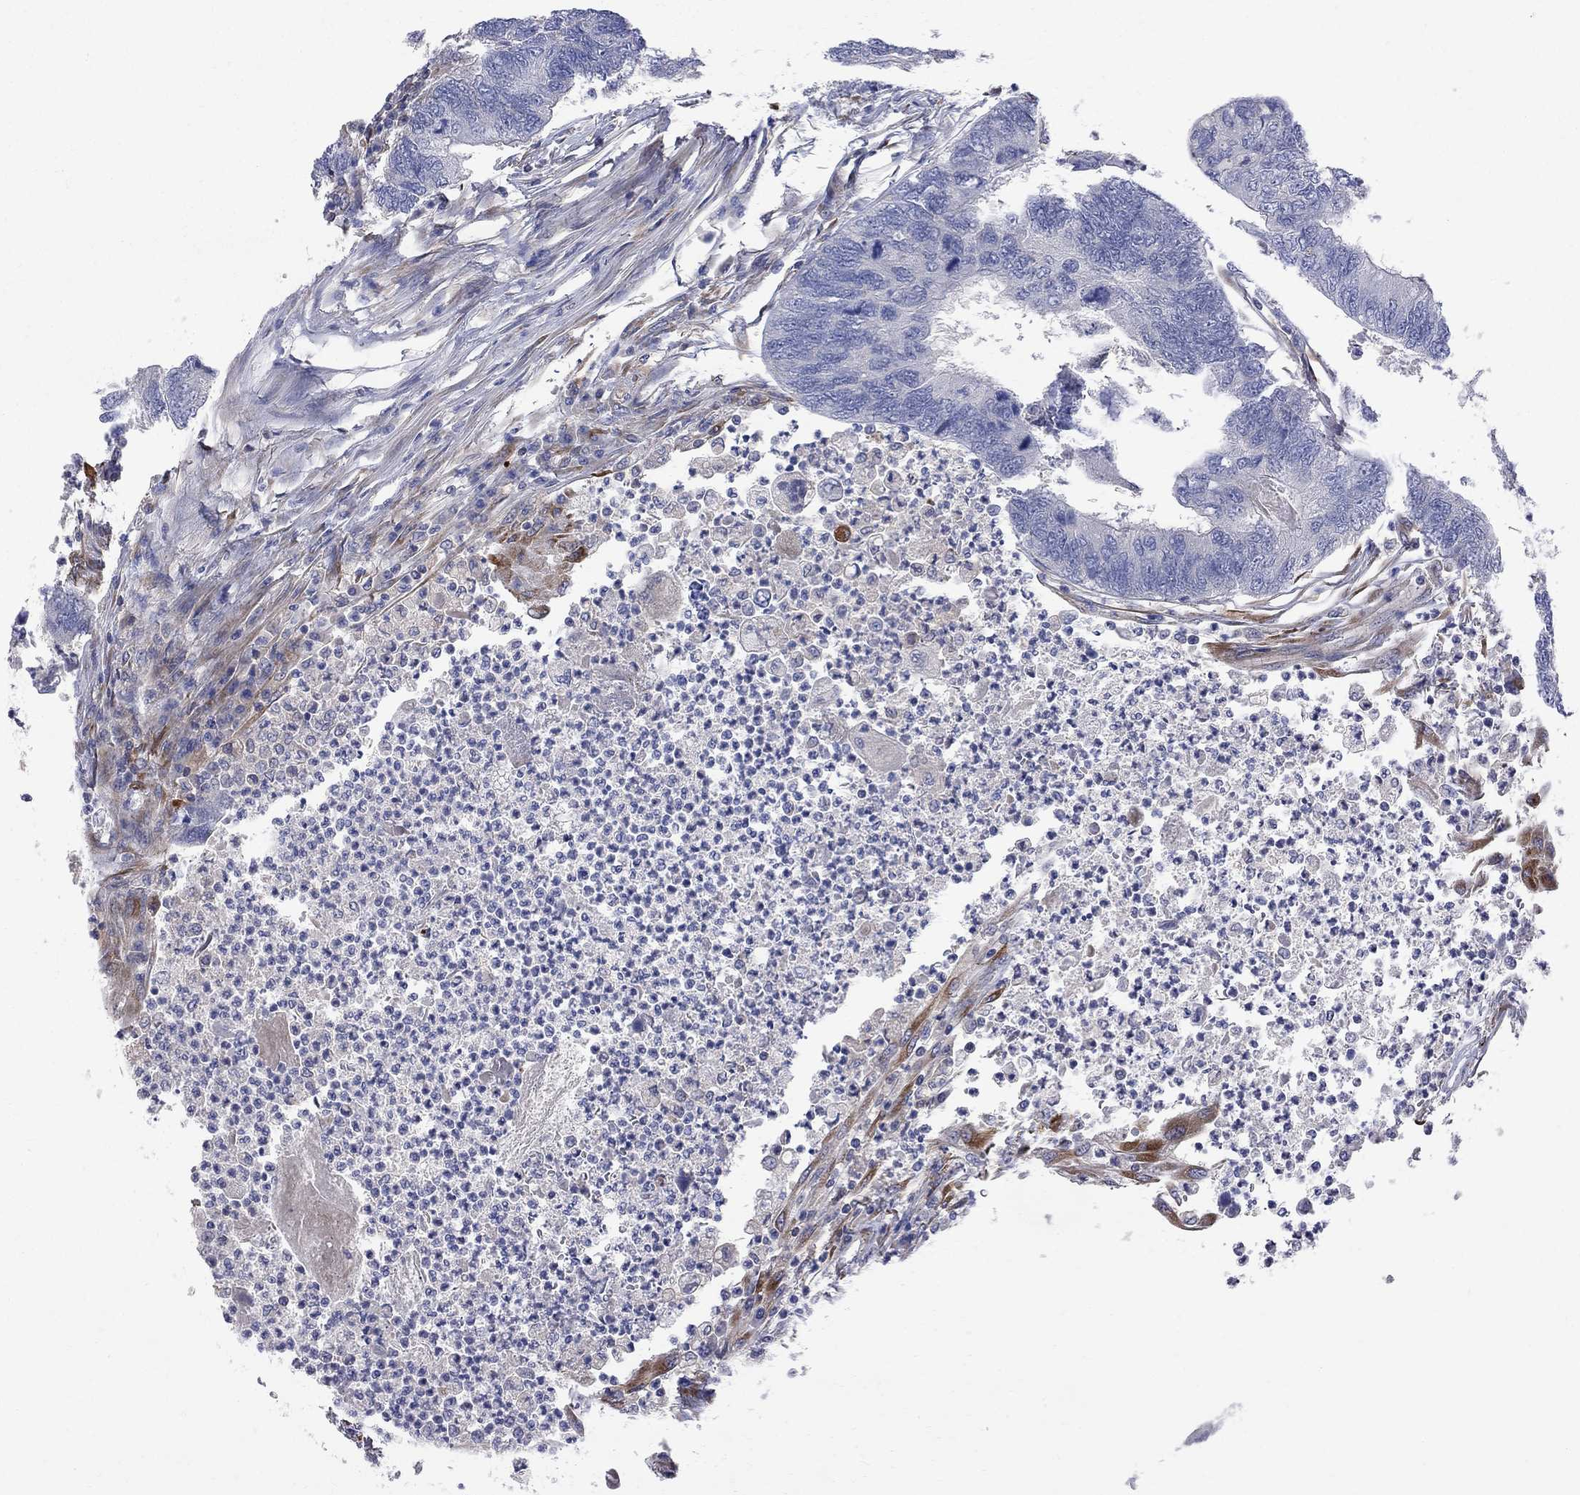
{"staining": {"intensity": "negative", "quantity": "none", "location": "none"}, "tissue": "colorectal cancer", "cell_type": "Tumor cells", "image_type": "cancer", "snomed": [{"axis": "morphology", "description": "Adenocarcinoma, NOS"}, {"axis": "topography", "description": "Colon"}], "caption": "The histopathology image demonstrates no significant positivity in tumor cells of colorectal adenocarcinoma.", "gene": "MTHFR", "patient": {"sex": "female", "age": 67}}